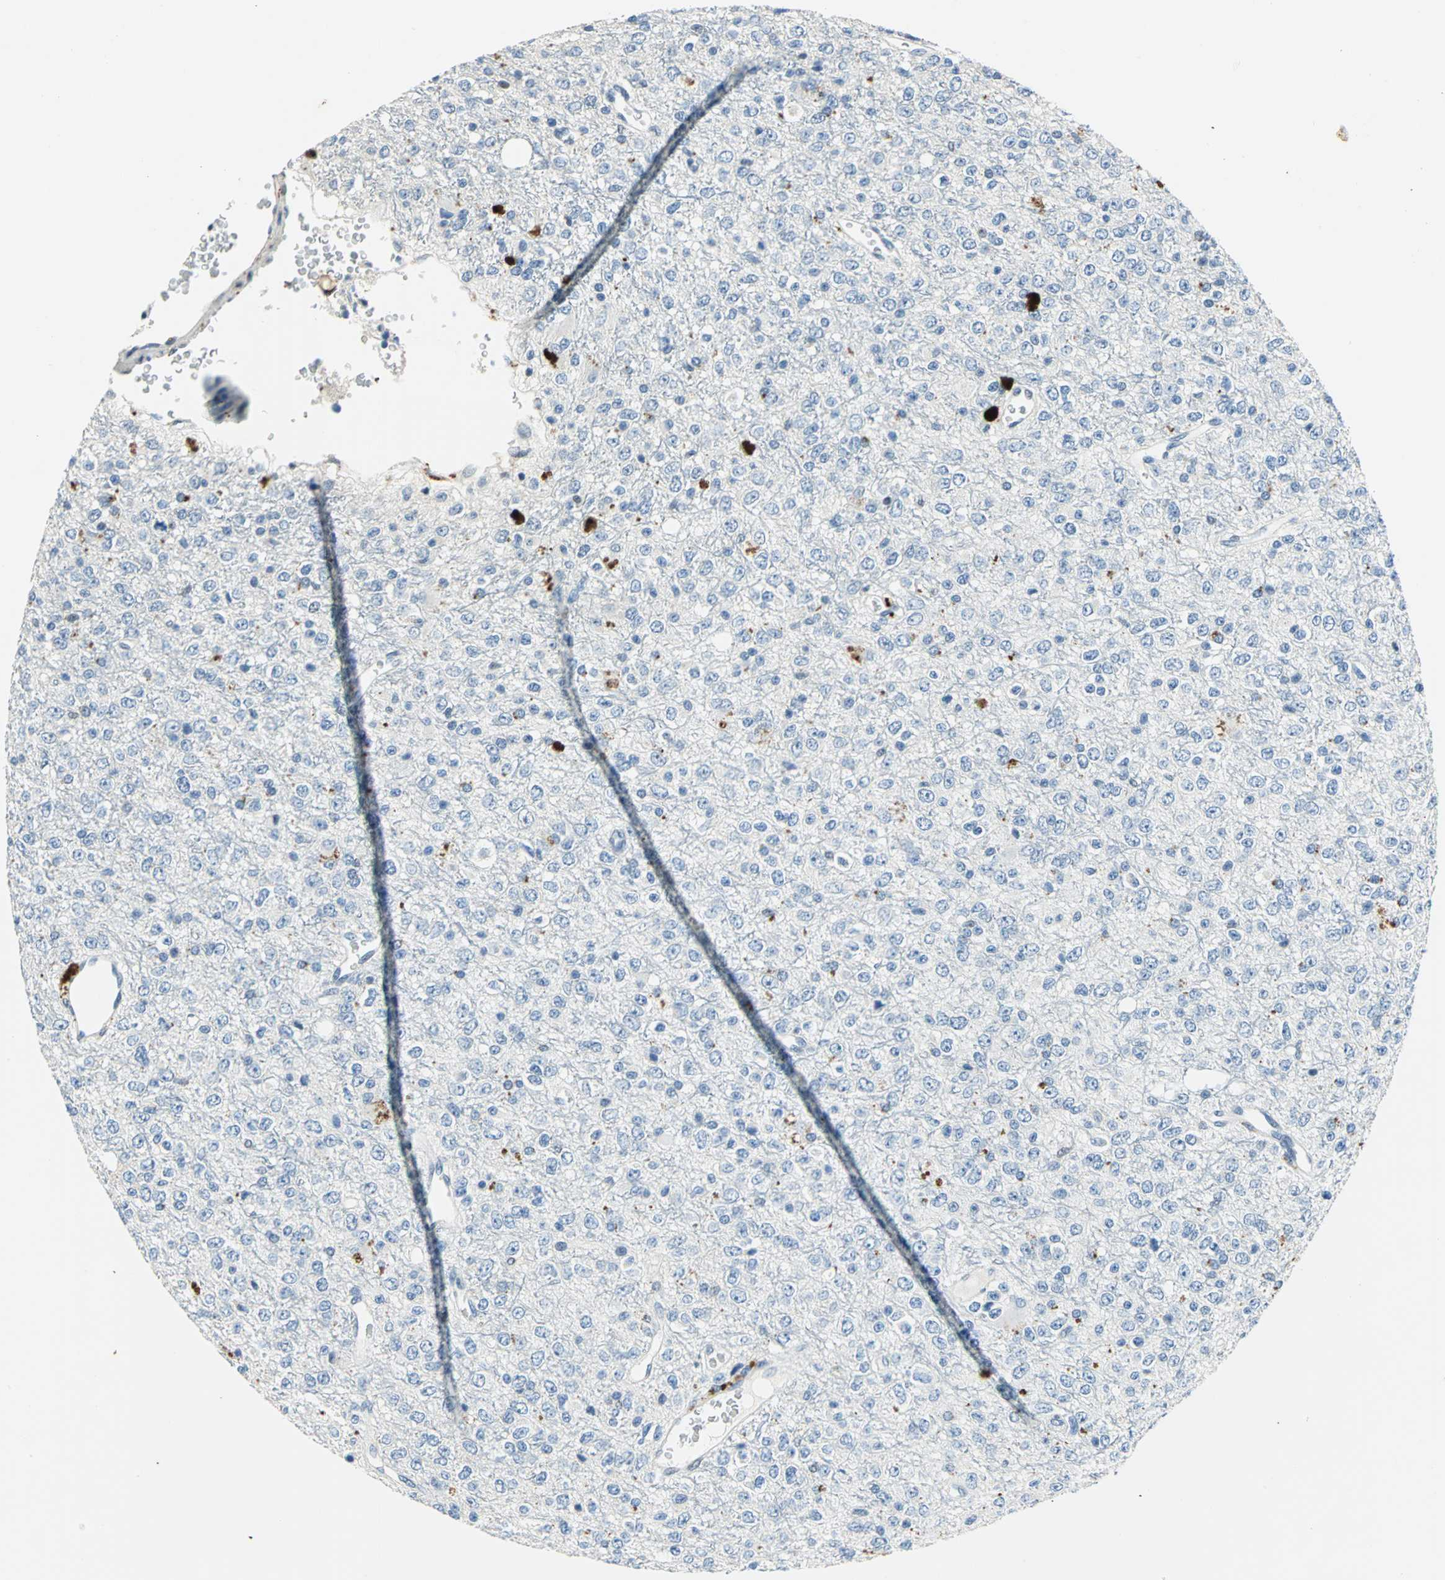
{"staining": {"intensity": "strong", "quantity": "<25%", "location": "cytoplasmic/membranous"}, "tissue": "glioma", "cell_type": "Tumor cells", "image_type": "cancer", "snomed": [{"axis": "morphology", "description": "Glioma, malignant, High grade"}, {"axis": "topography", "description": "pancreas cauda"}], "caption": "Strong cytoplasmic/membranous staining is present in about <25% of tumor cells in glioma.", "gene": "RAD17", "patient": {"sex": "male", "age": 60}}